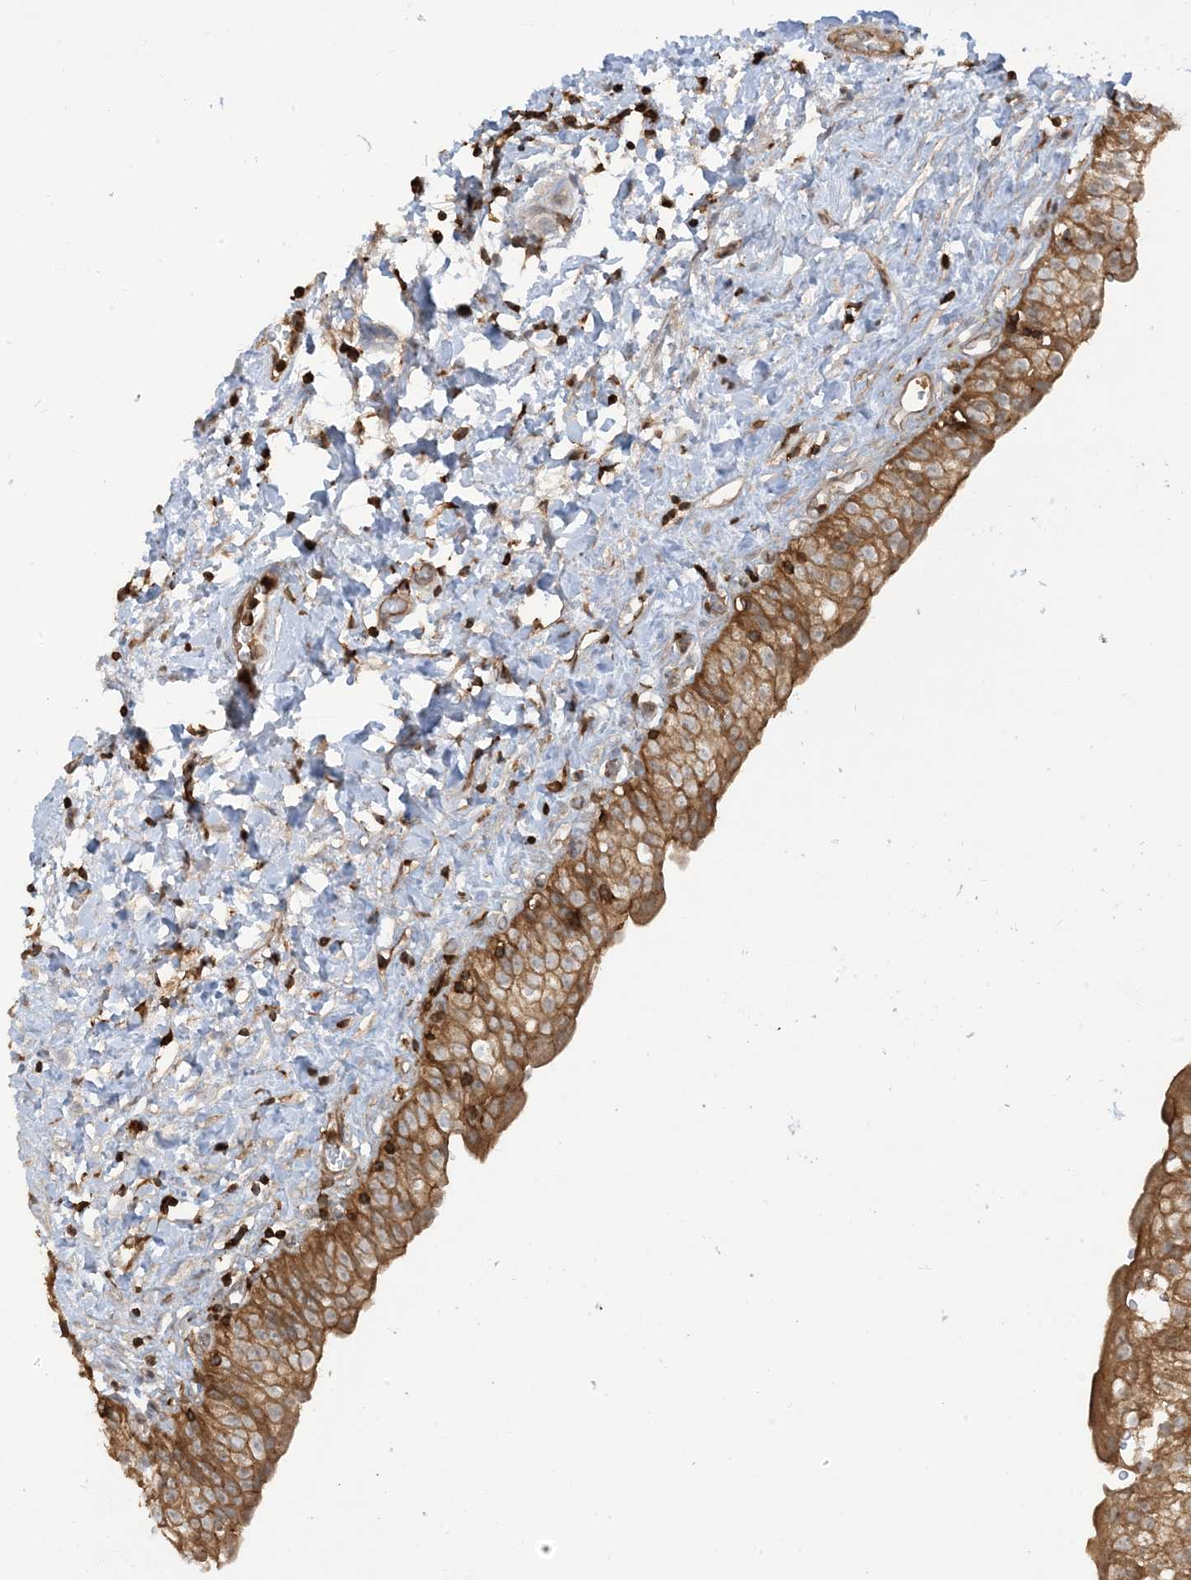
{"staining": {"intensity": "strong", "quantity": ">75%", "location": "cytoplasmic/membranous"}, "tissue": "urinary bladder", "cell_type": "Urothelial cells", "image_type": "normal", "snomed": [{"axis": "morphology", "description": "Normal tissue, NOS"}, {"axis": "topography", "description": "Urinary bladder"}], "caption": "IHC histopathology image of normal human urinary bladder stained for a protein (brown), which reveals high levels of strong cytoplasmic/membranous expression in about >75% of urothelial cells.", "gene": "CAPZB", "patient": {"sex": "male", "age": 51}}